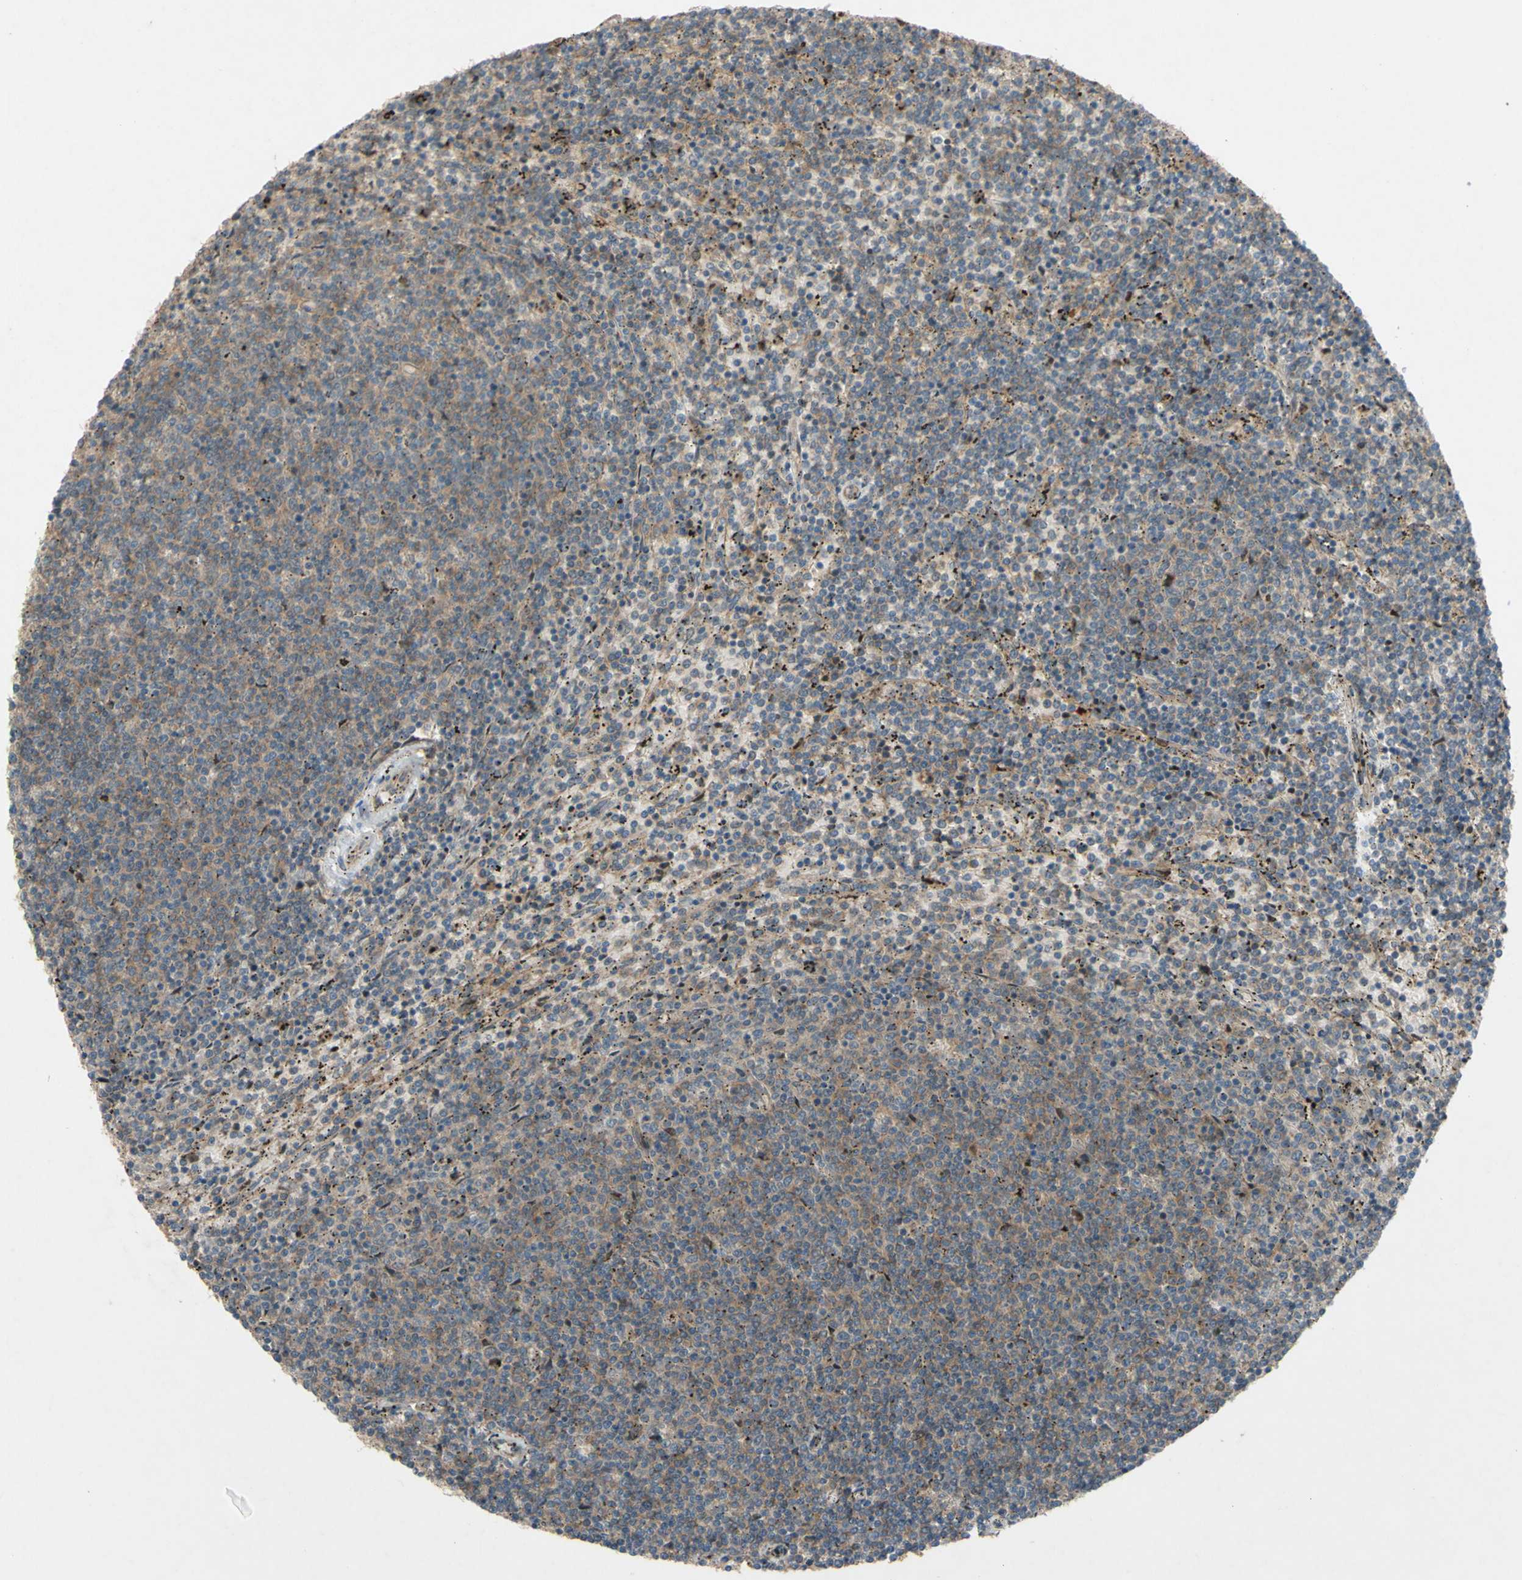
{"staining": {"intensity": "moderate", "quantity": ">75%", "location": "cytoplasmic/membranous"}, "tissue": "lymphoma", "cell_type": "Tumor cells", "image_type": "cancer", "snomed": [{"axis": "morphology", "description": "Malignant lymphoma, non-Hodgkin's type, Low grade"}, {"axis": "topography", "description": "Spleen"}], "caption": "A medium amount of moderate cytoplasmic/membranous expression is appreciated in about >75% of tumor cells in low-grade malignant lymphoma, non-Hodgkin's type tissue. The staining is performed using DAB (3,3'-diaminobenzidine) brown chromogen to label protein expression. The nuclei are counter-stained blue using hematoxylin.", "gene": "SHROOM4", "patient": {"sex": "female", "age": 50}}